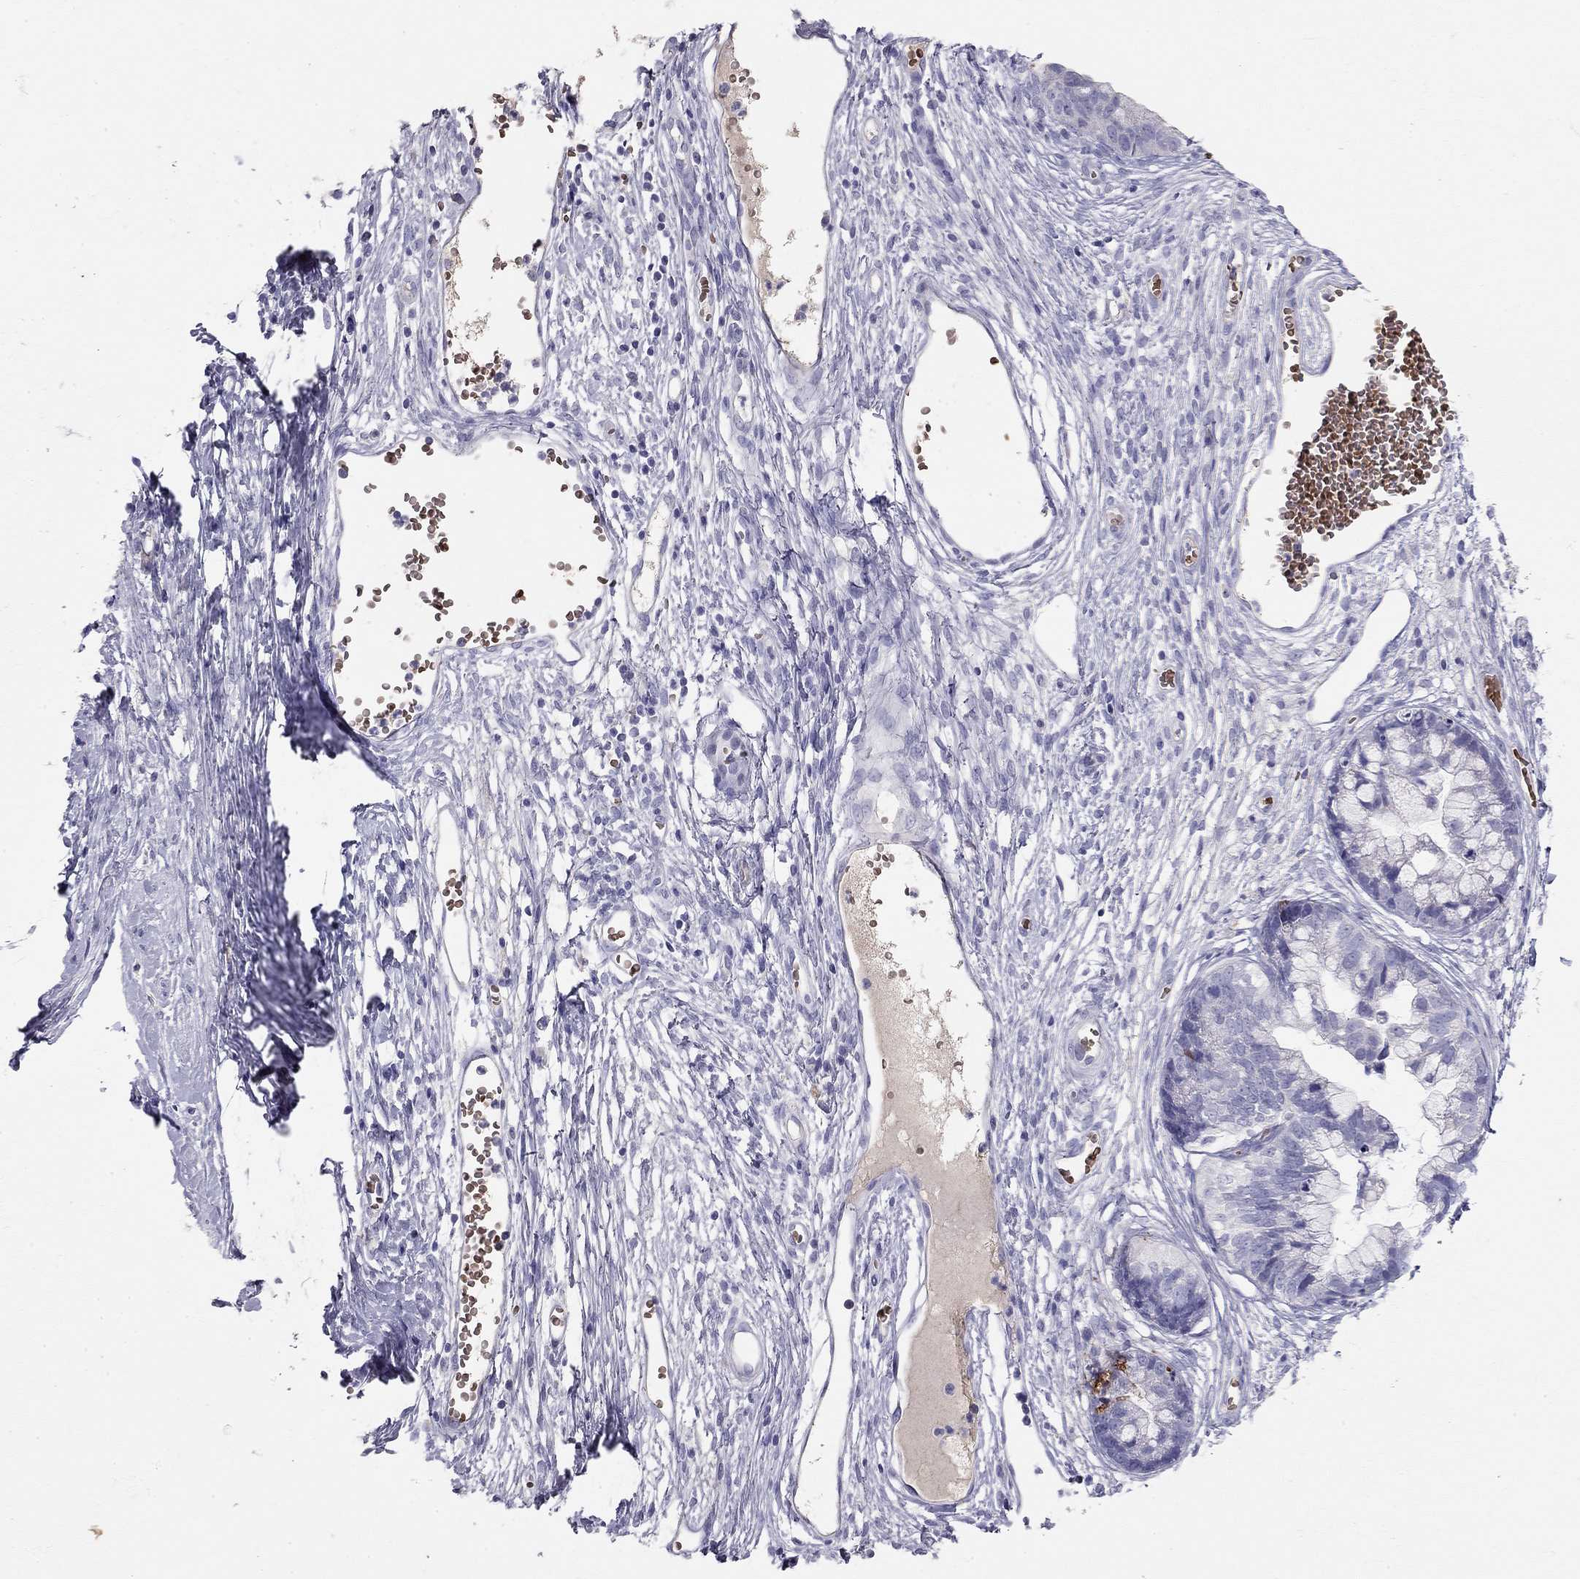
{"staining": {"intensity": "negative", "quantity": "none", "location": "none"}, "tissue": "cervical cancer", "cell_type": "Tumor cells", "image_type": "cancer", "snomed": [{"axis": "morphology", "description": "Adenocarcinoma, NOS"}, {"axis": "topography", "description": "Cervix"}], "caption": "Immunohistochemistry of cervical cancer (adenocarcinoma) demonstrates no positivity in tumor cells. (Stains: DAB (3,3'-diaminobenzidine) IHC with hematoxylin counter stain, Microscopy: brightfield microscopy at high magnification).", "gene": "RHD", "patient": {"sex": "female", "age": 44}}